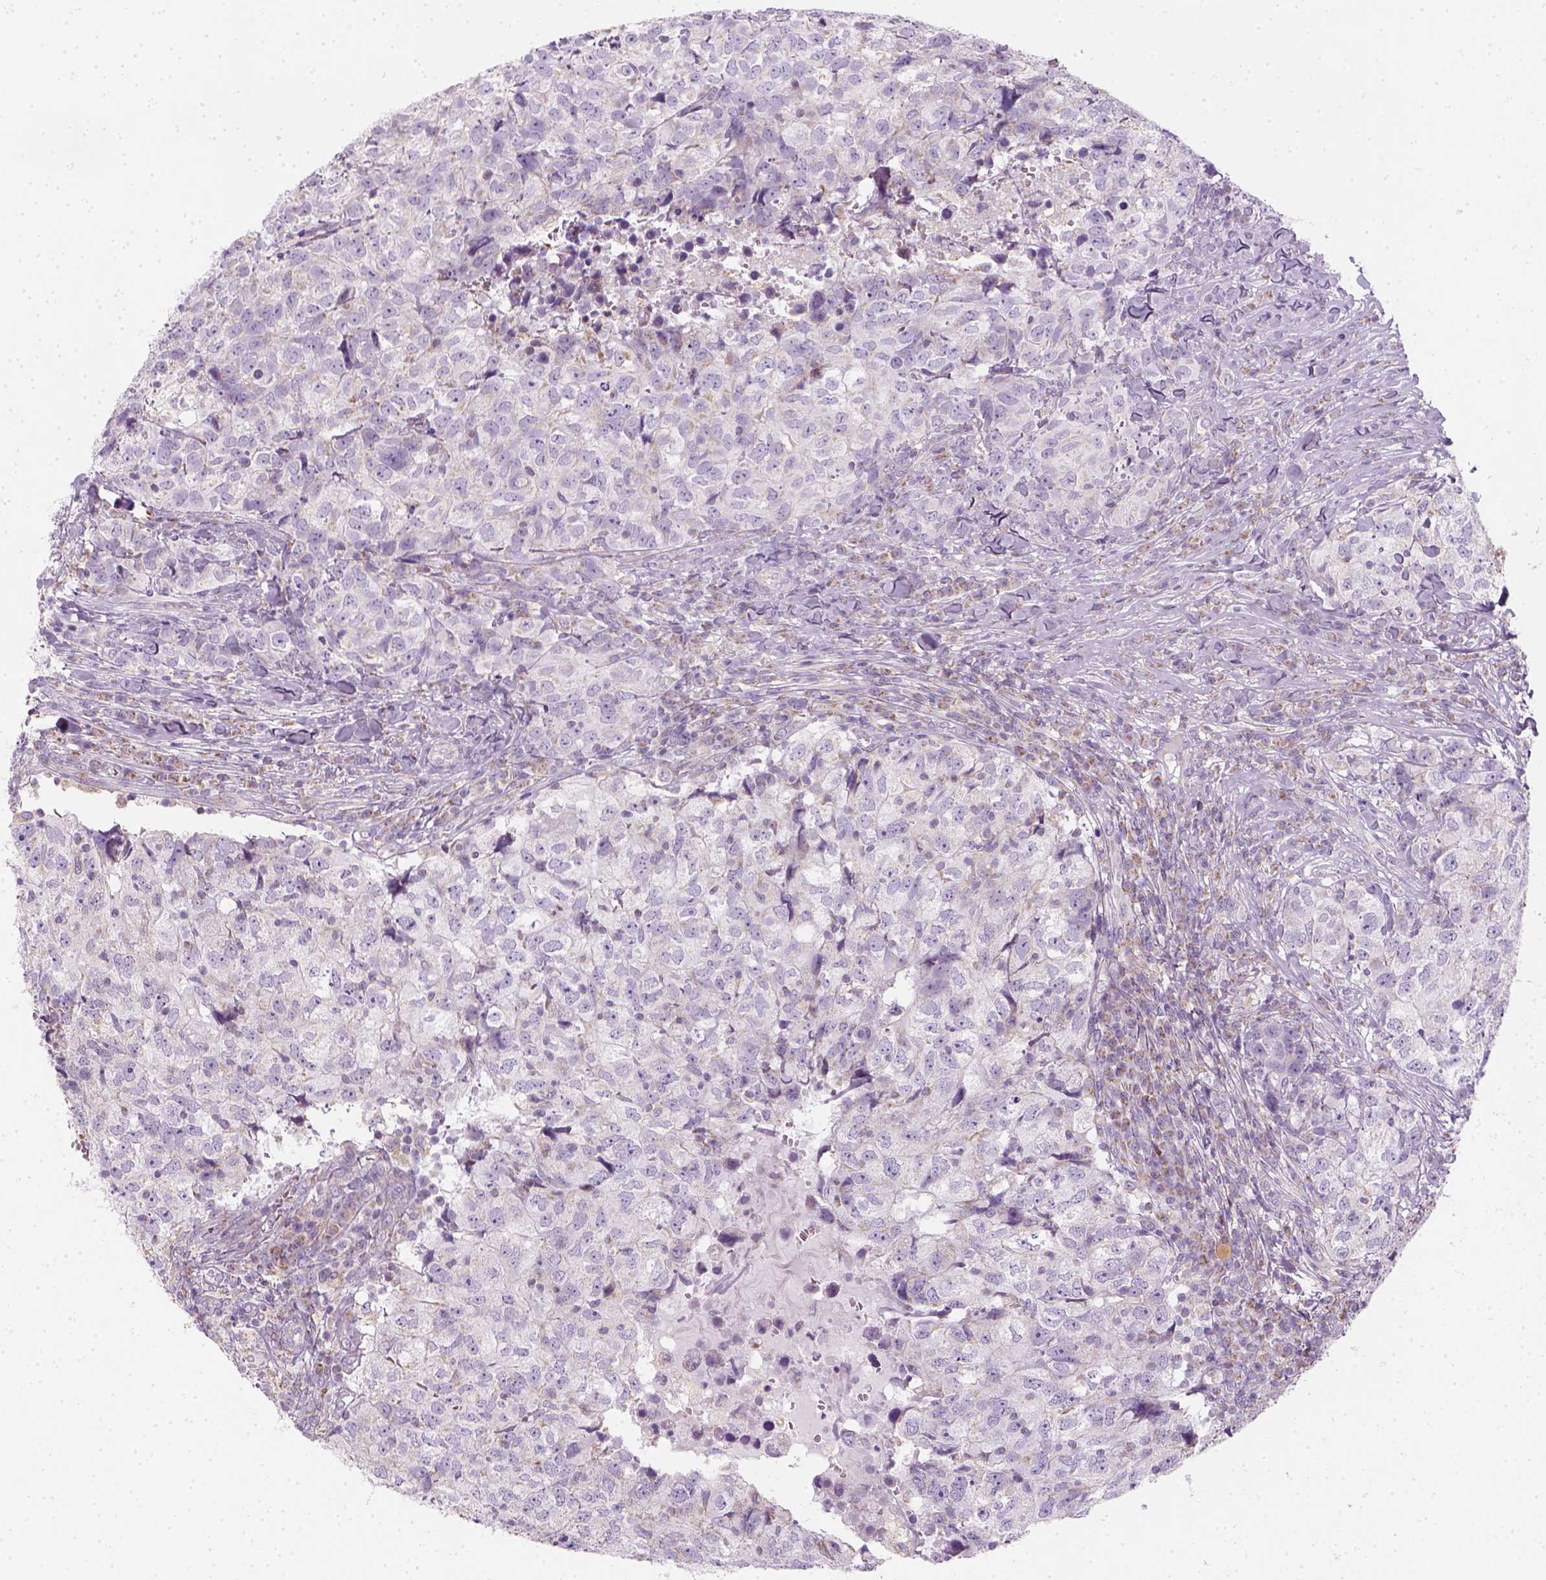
{"staining": {"intensity": "negative", "quantity": "none", "location": "none"}, "tissue": "breast cancer", "cell_type": "Tumor cells", "image_type": "cancer", "snomed": [{"axis": "morphology", "description": "Duct carcinoma"}, {"axis": "topography", "description": "Breast"}], "caption": "Tumor cells show no significant positivity in breast cancer. (Stains: DAB immunohistochemistry with hematoxylin counter stain, Microscopy: brightfield microscopy at high magnification).", "gene": "AWAT2", "patient": {"sex": "female", "age": 30}}